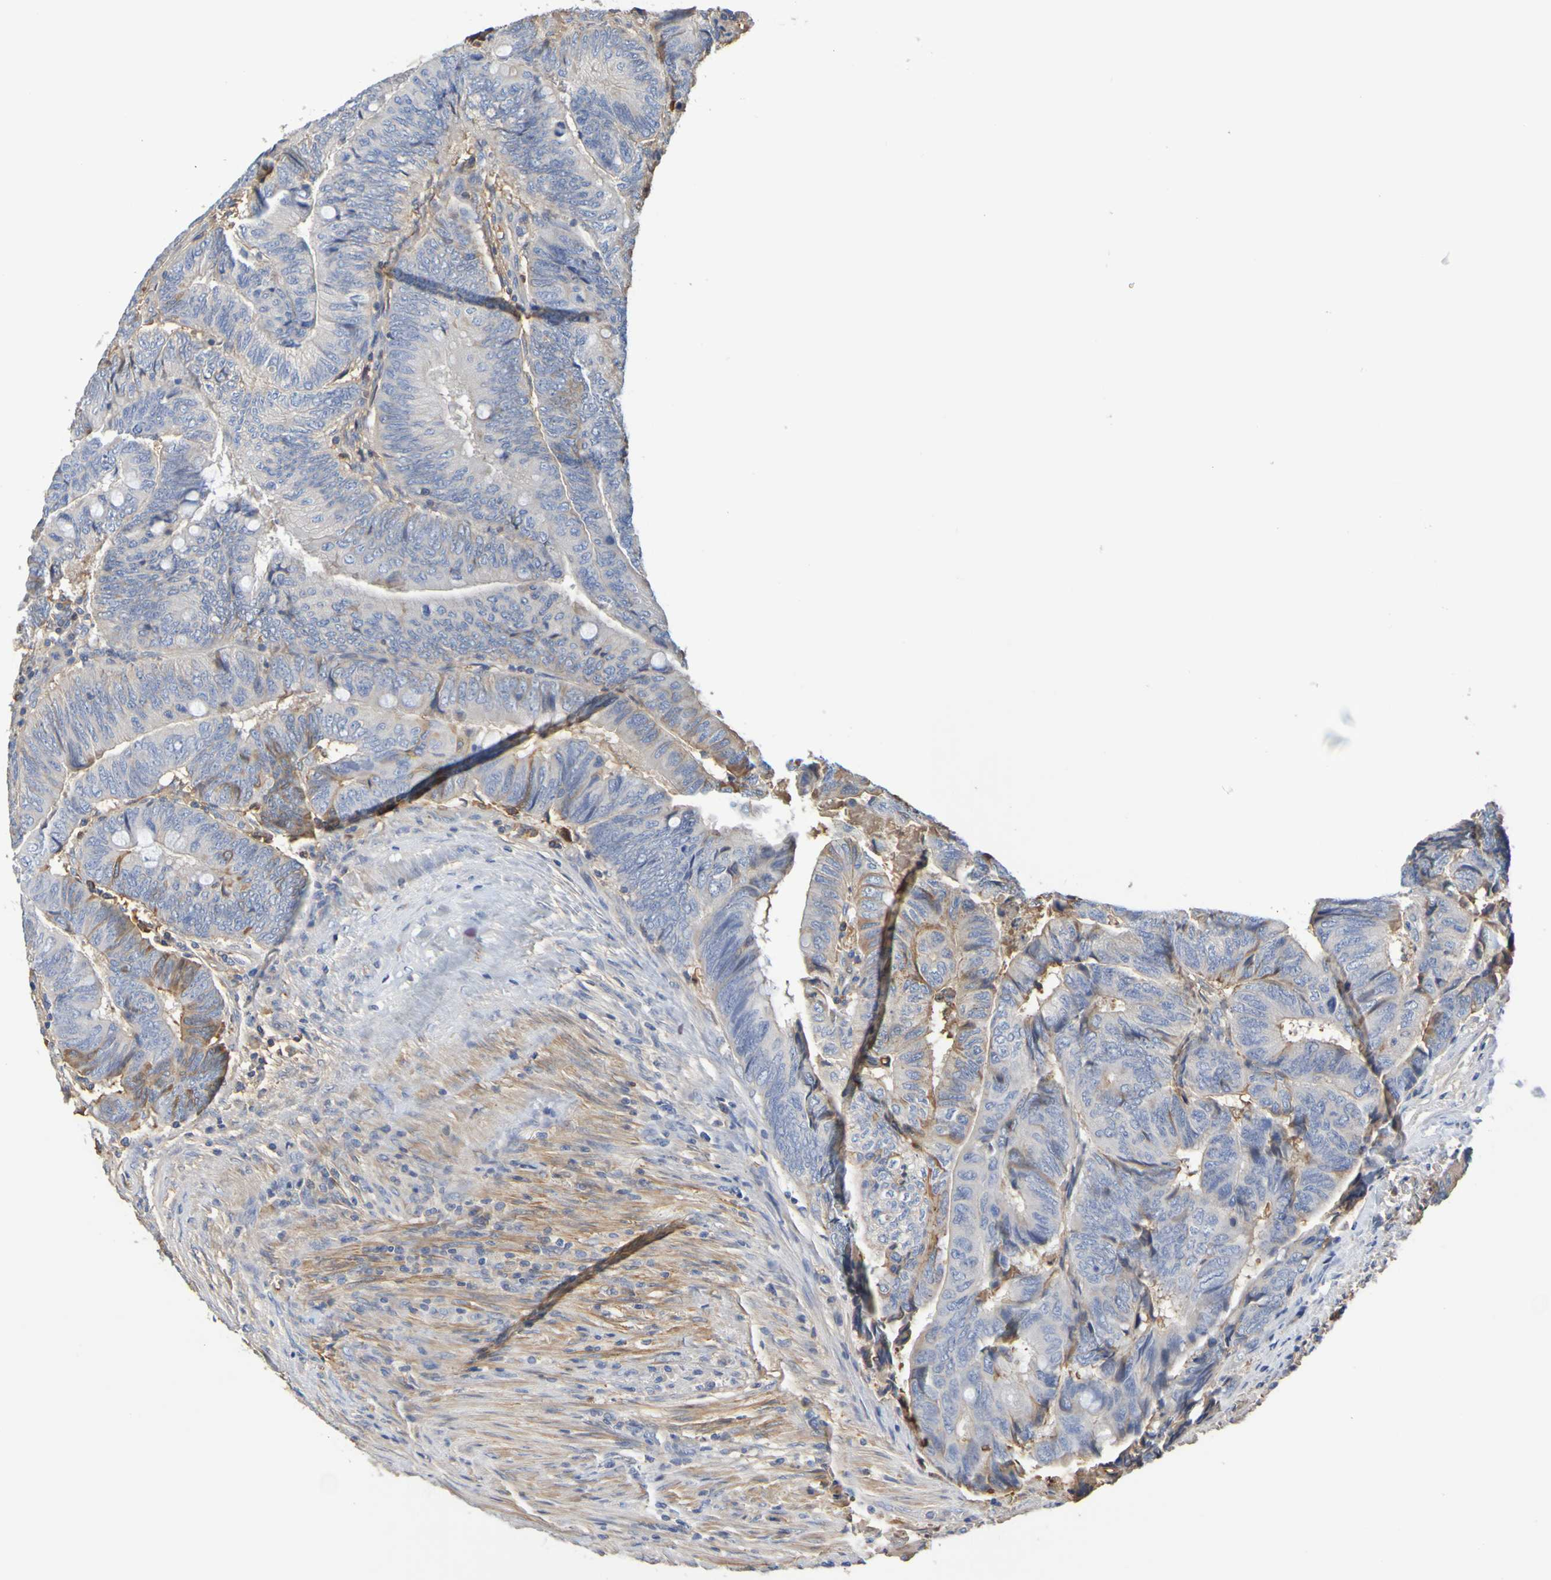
{"staining": {"intensity": "weak", "quantity": "25%-75%", "location": "cytoplasmic/membranous"}, "tissue": "colorectal cancer", "cell_type": "Tumor cells", "image_type": "cancer", "snomed": [{"axis": "morphology", "description": "Normal tissue, NOS"}, {"axis": "morphology", "description": "Adenocarcinoma, NOS"}, {"axis": "topography", "description": "Rectum"}, {"axis": "topography", "description": "Peripheral nerve tissue"}], "caption": "Adenocarcinoma (colorectal) stained with a brown dye shows weak cytoplasmic/membranous positive expression in approximately 25%-75% of tumor cells.", "gene": "GAB3", "patient": {"sex": "male", "age": 92}}